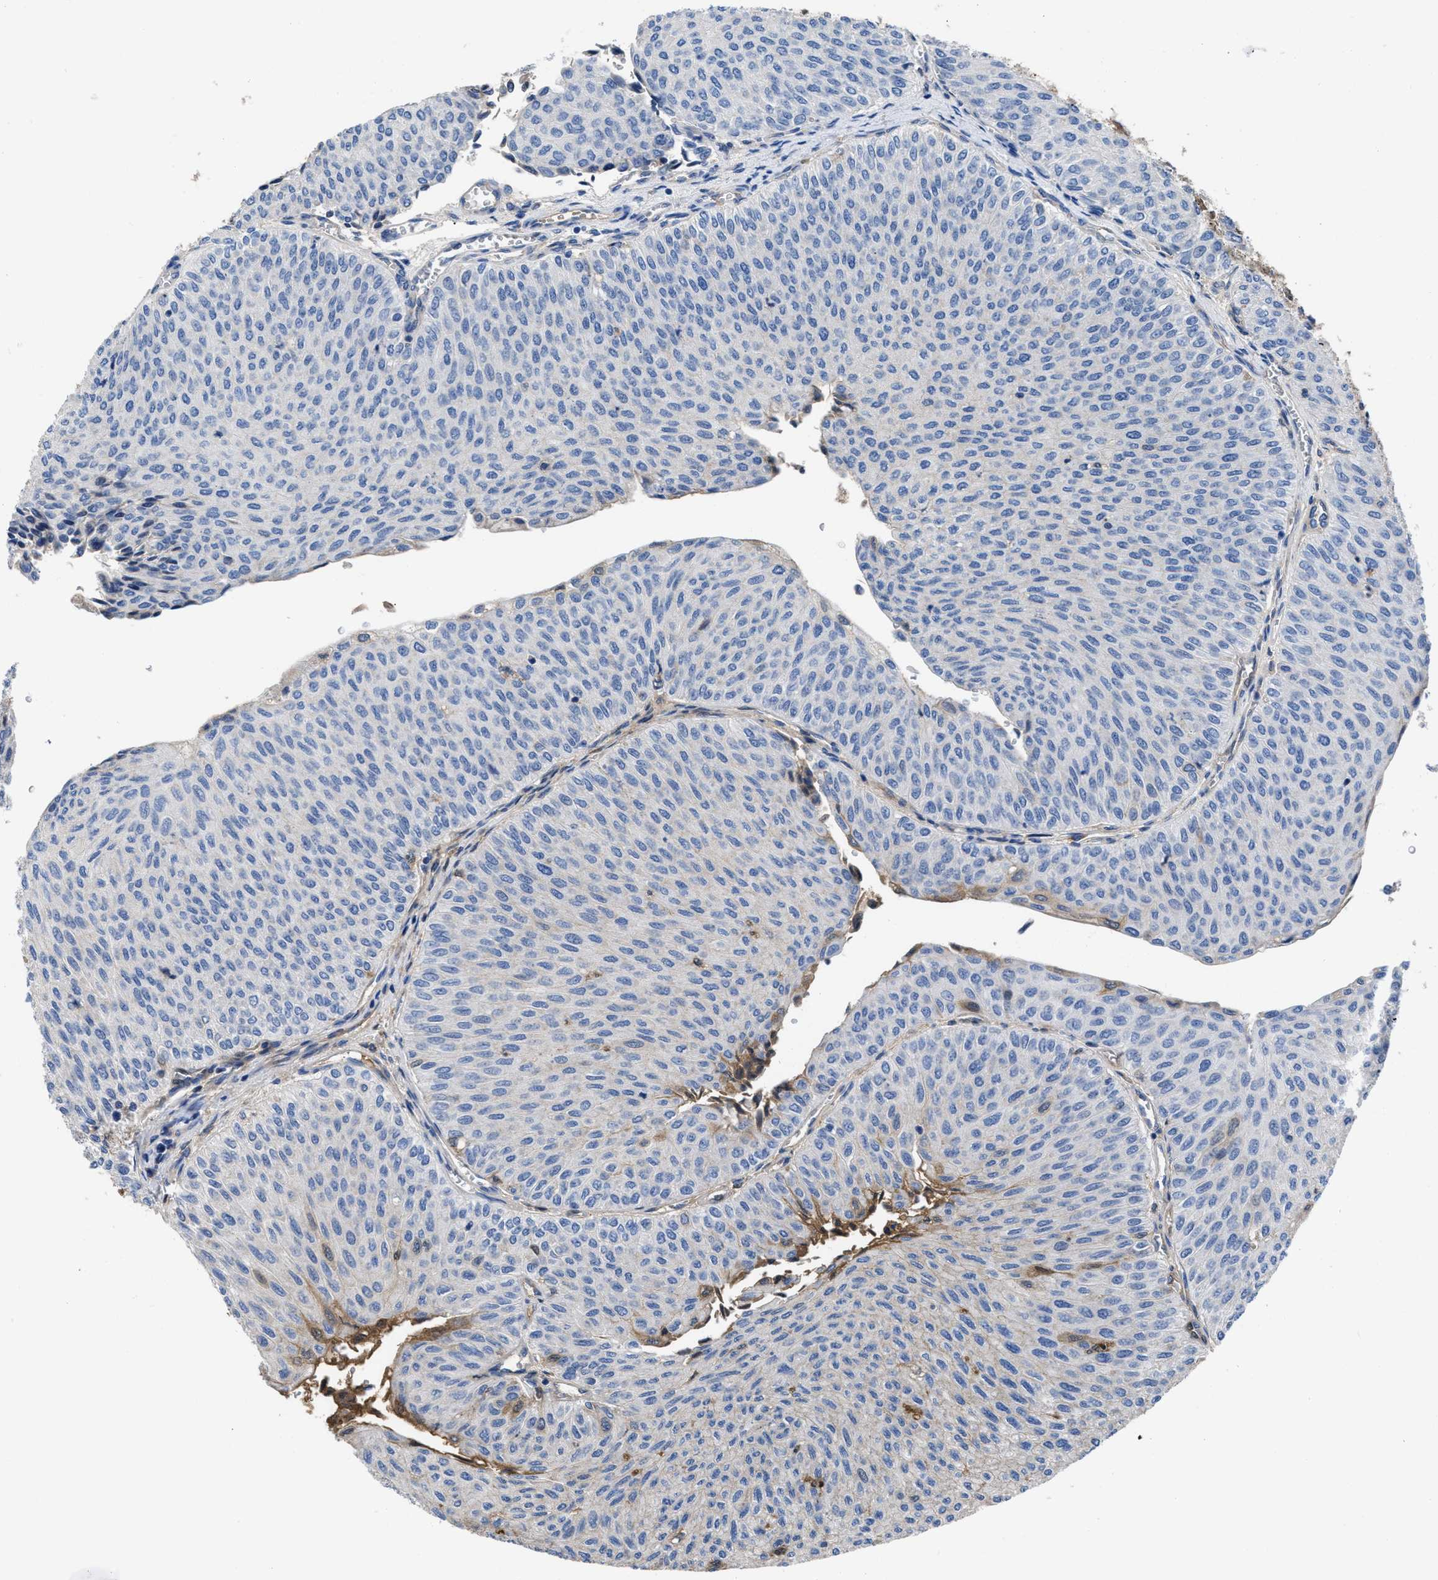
{"staining": {"intensity": "weak", "quantity": "25%-75%", "location": "cytoplasmic/membranous"}, "tissue": "urothelial cancer", "cell_type": "Tumor cells", "image_type": "cancer", "snomed": [{"axis": "morphology", "description": "Urothelial carcinoma, Low grade"}, {"axis": "topography", "description": "Urinary bladder"}], "caption": "Tumor cells display low levels of weak cytoplasmic/membranous staining in about 25%-75% of cells in urothelial cancer.", "gene": "SERPINA6", "patient": {"sex": "male", "age": 78}}